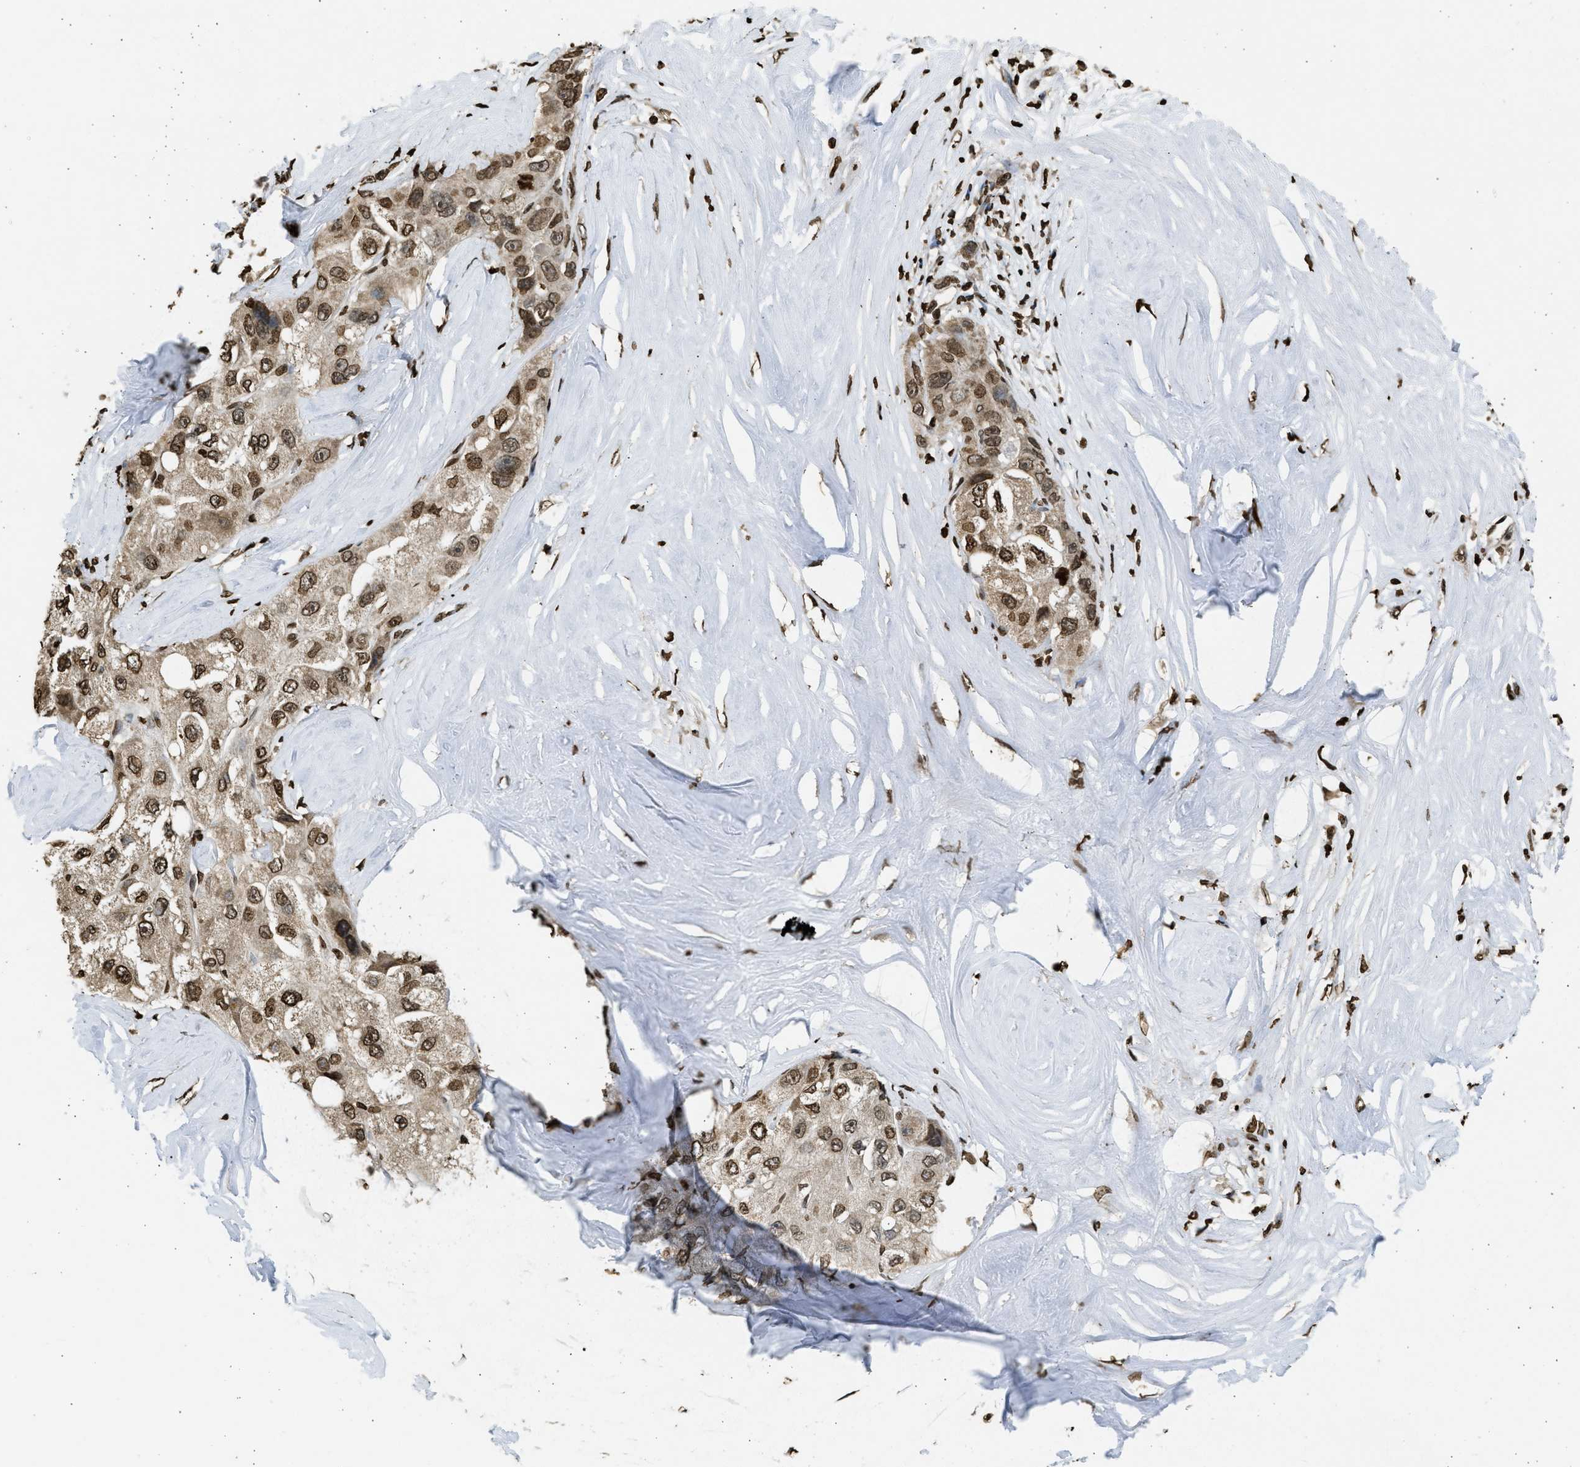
{"staining": {"intensity": "strong", "quantity": ">75%", "location": "nuclear"}, "tissue": "liver cancer", "cell_type": "Tumor cells", "image_type": "cancer", "snomed": [{"axis": "morphology", "description": "Carcinoma, Hepatocellular, NOS"}, {"axis": "topography", "description": "Liver"}], "caption": "This is a histology image of IHC staining of liver cancer (hepatocellular carcinoma), which shows strong positivity in the nuclear of tumor cells.", "gene": "RRAGC", "patient": {"sex": "male", "age": 80}}